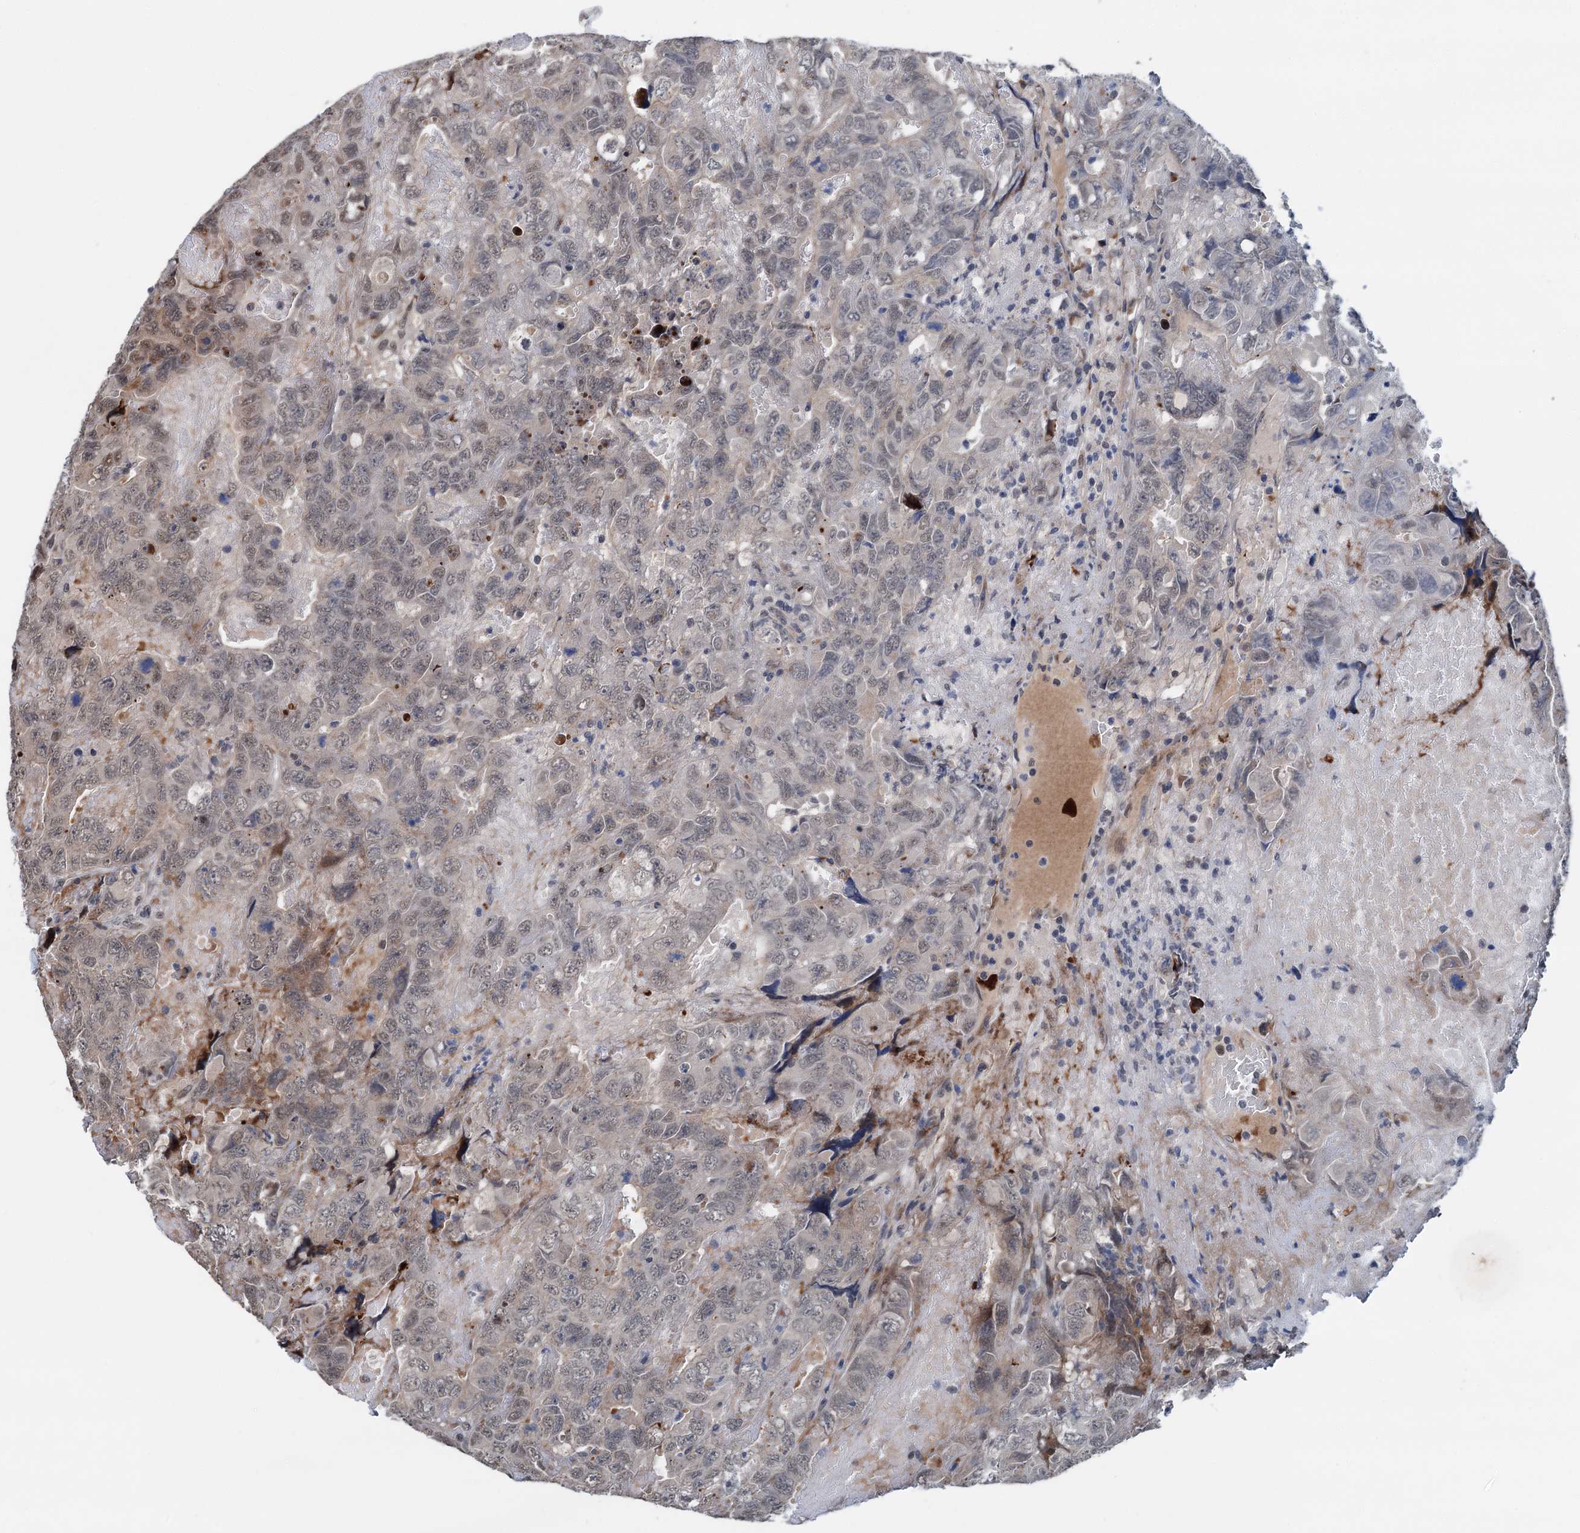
{"staining": {"intensity": "negative", "quantity": "none", "location": "none"}, "tissue": "testis cancer", "cell_type": "Tumor cells", "image_type": "cancer", "snomed": [{"axis": "morphology", "description": "Carcinoma, Embryonal, NOS"}, {"axis": "topography", "description": "Testis"}], "caption": "A high-resolution micrograph shows immunohistochemistry (IHC) staining of testis cancer, which exhibits no significant staining in tumor cells.", "gene": "SHLD1", "patient": {"sex": "male", "age": 45}}